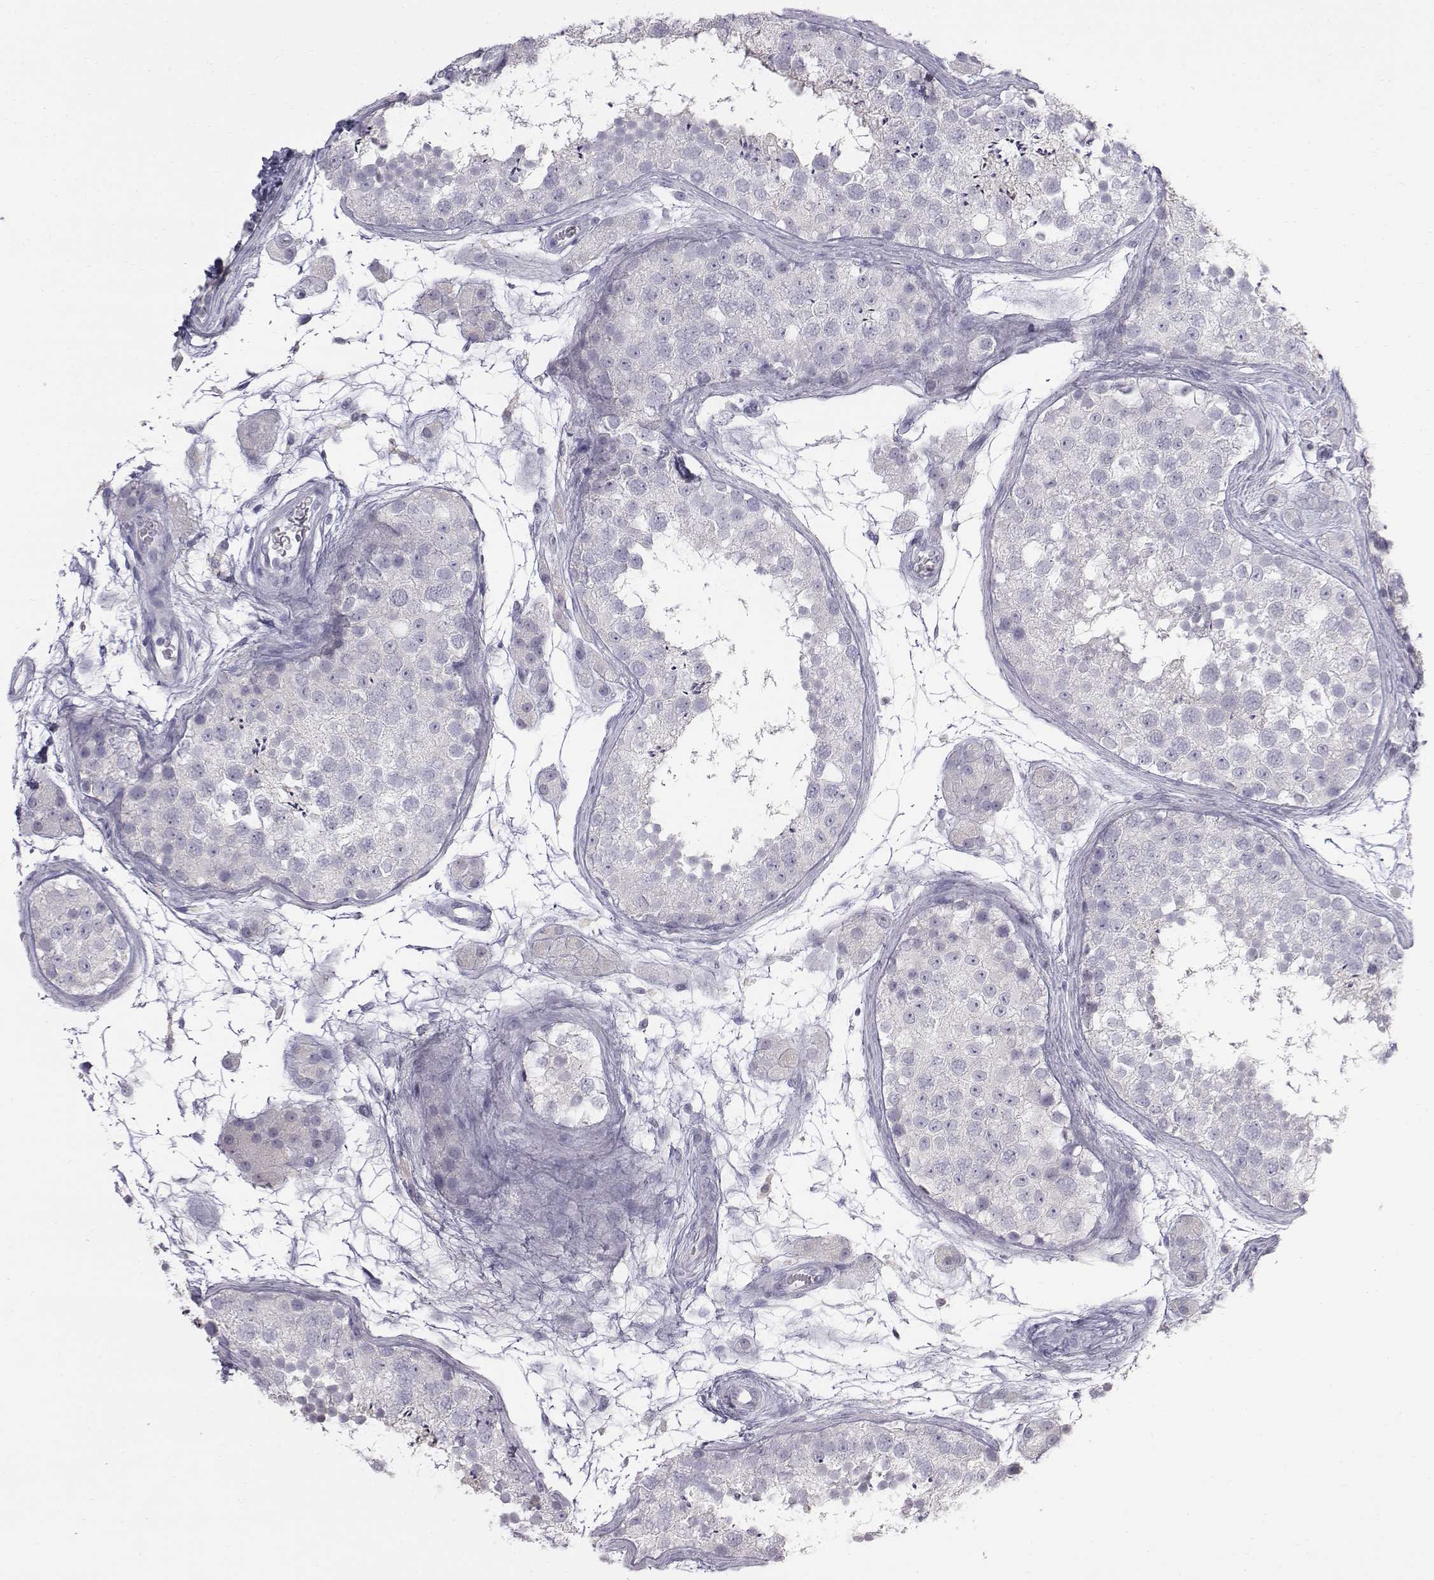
{"staining": {"intensity": "negative", "quantity": "none", "location": "none"}, "tissue": "testis", "cell_type": "Cells in seminiferous ducts", "image_type": "normal", "snomed": [{"axis": "morphology", "description": "Normal tissue, NOS"}, {"axis": "topography", "description": "Testis"}], "caption": "Cells in seminiferous ducts are negative for protein expression in unremarkable human testis. (DAB immunohistochemistry, high magnification).", "gene": "C6orf58", "patient": {"sex": "male", "age": 41}}